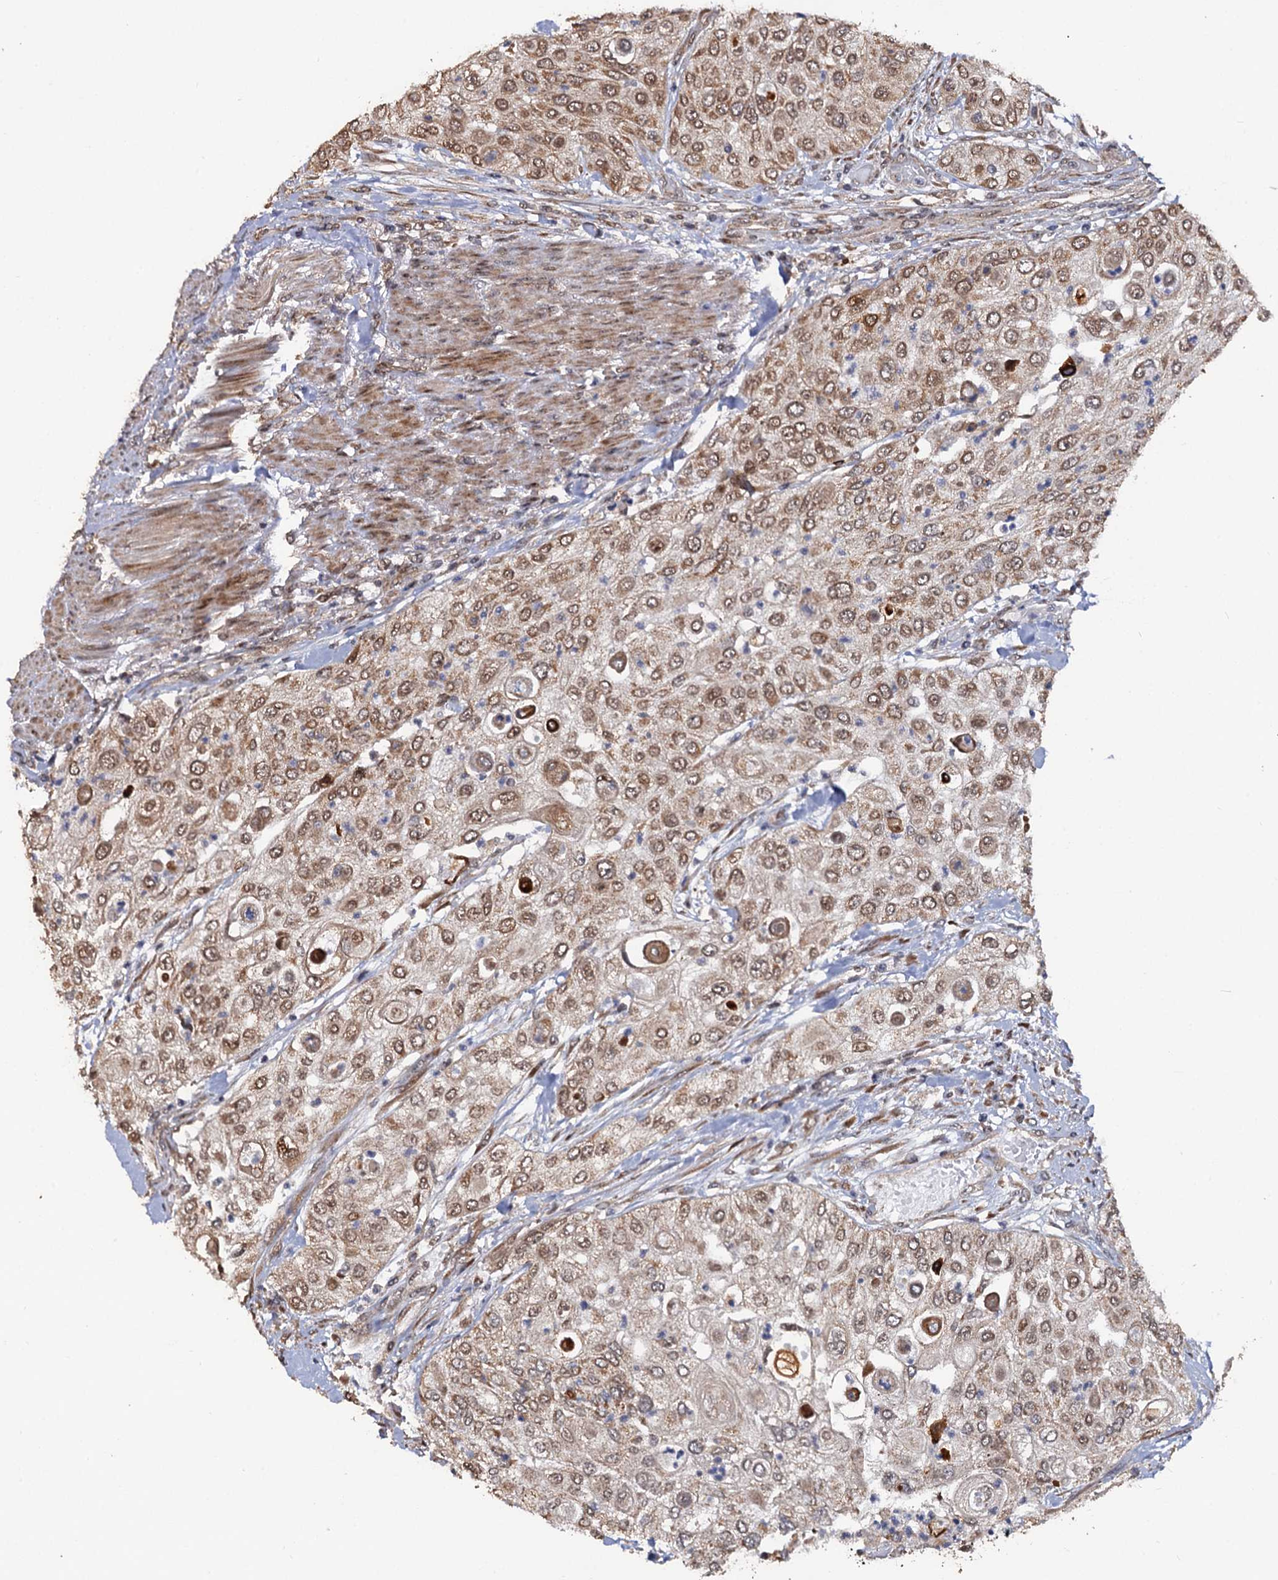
{"staining": {"intensity": "moderate", "quantity": "25%-75%", "location": "nuclear"}, "tissue": "urothelial cancer", "cell_type": "Tumor cells", "image_type": "cancer", "snomed": [{"axis": "morphology", "description": "Urothelial carcinoma, High grade"}, {"axis": "topography", "description": "Urinary bladder"}], "caption": "Moderate nuclear positivity is identified in approximately 25%-75% of tumor cells in urothelial cancer.", "gene": "LRRC63", "patient": {"sex": "female", "age": 79}}